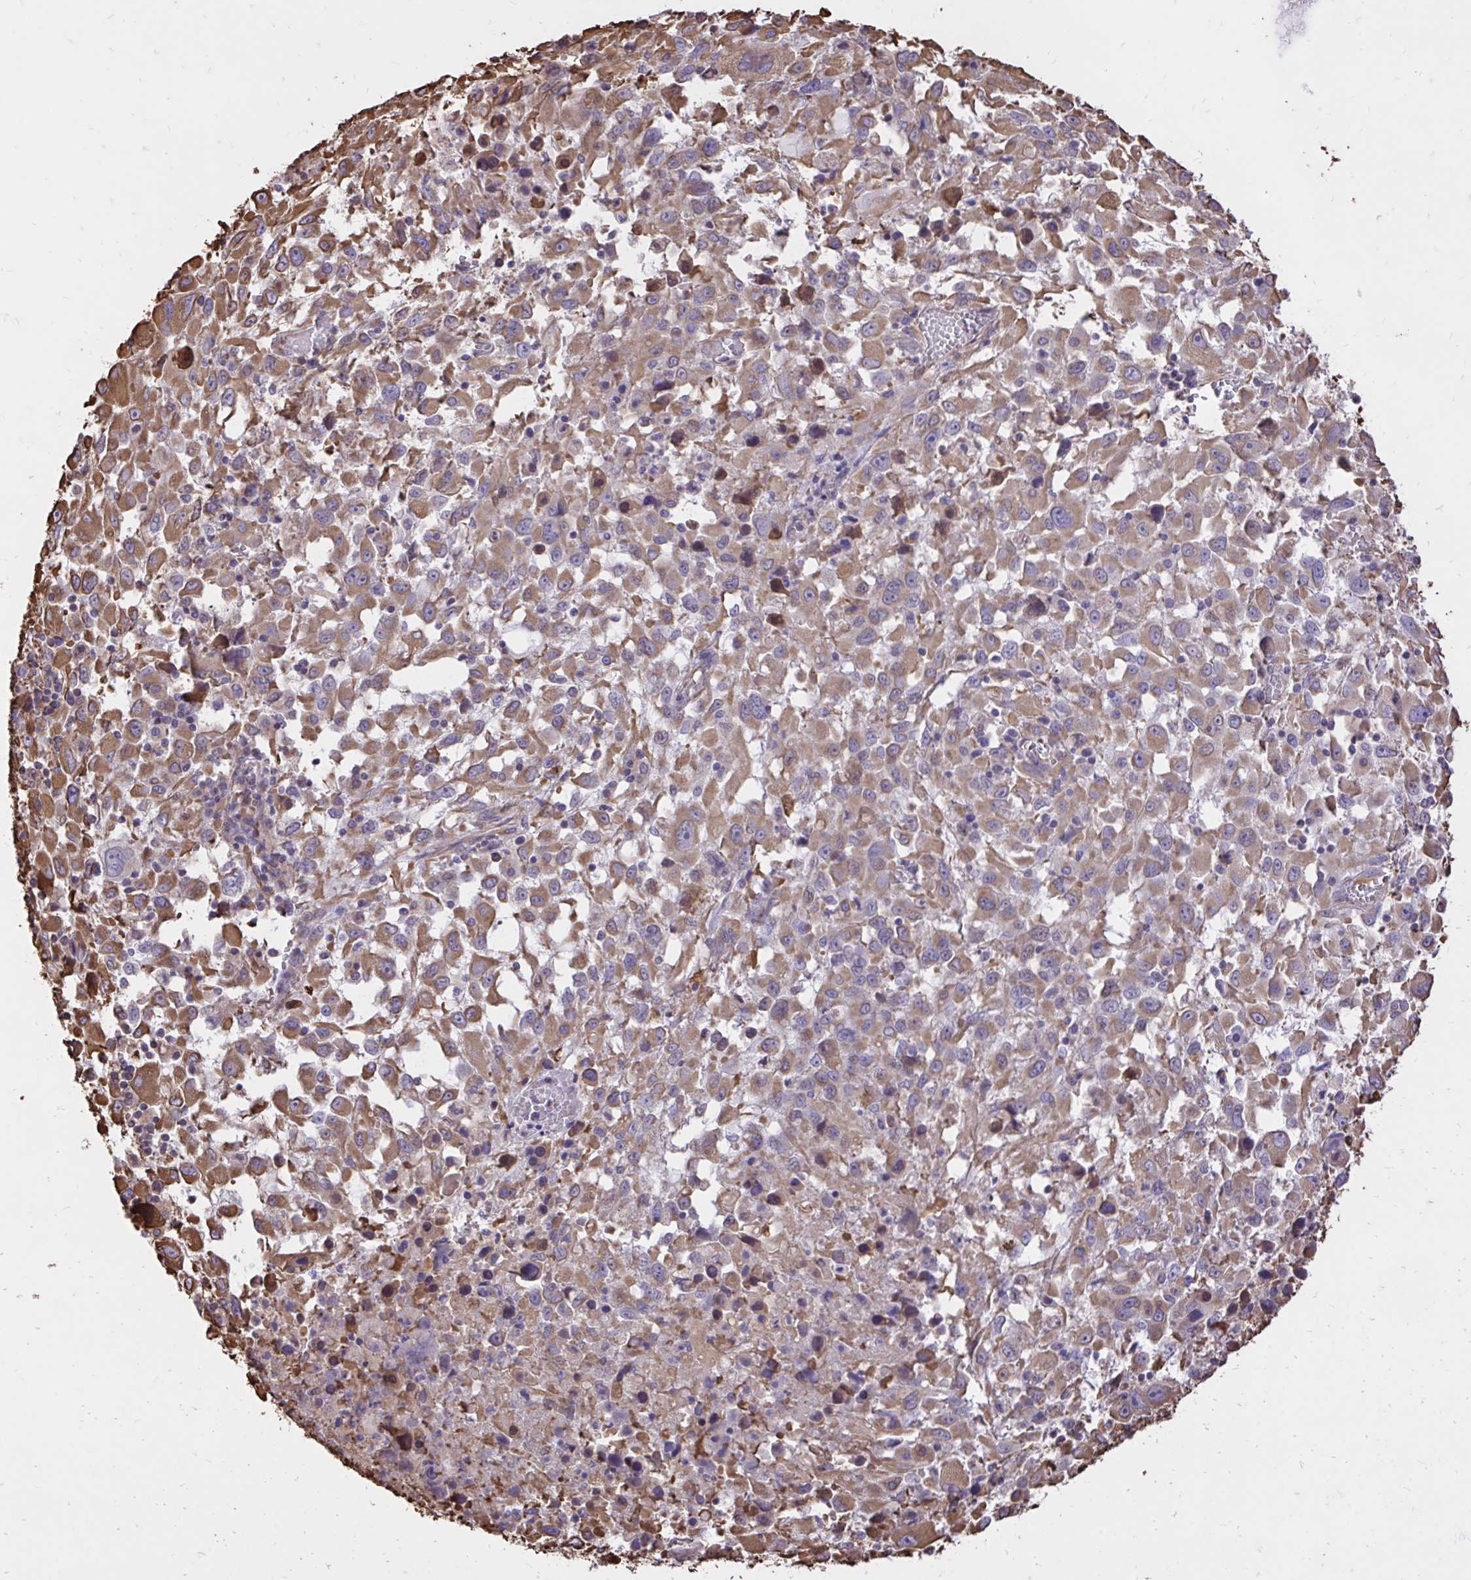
{"staining": {"intensity": "moderate", "quantity": ">75%", "location": "cytoplasmic/membranous"}, "tissue": "melanoma", "cell_type": "Tumor cells", "image_type": "cancer", "snomed": [{"axis": "morphology", "description": "Malignant melanoma, Metastatic site"}, {"axis": "topography", "description": "Soft tissue"}], "caption": "Immunohistochemical staining of human melanoma demonstrates medium levels of moderate cytoplasmic/membranous positivity in approximately >75% of tumor cells. (Stains: DAB (3,3'-diaminobenzidine) in brown, nuclei in blue, Microscopy: brightfield microscopy at high magnification).", "gene": "RNF103", "patient": {"sex": "male", "age": 50}}